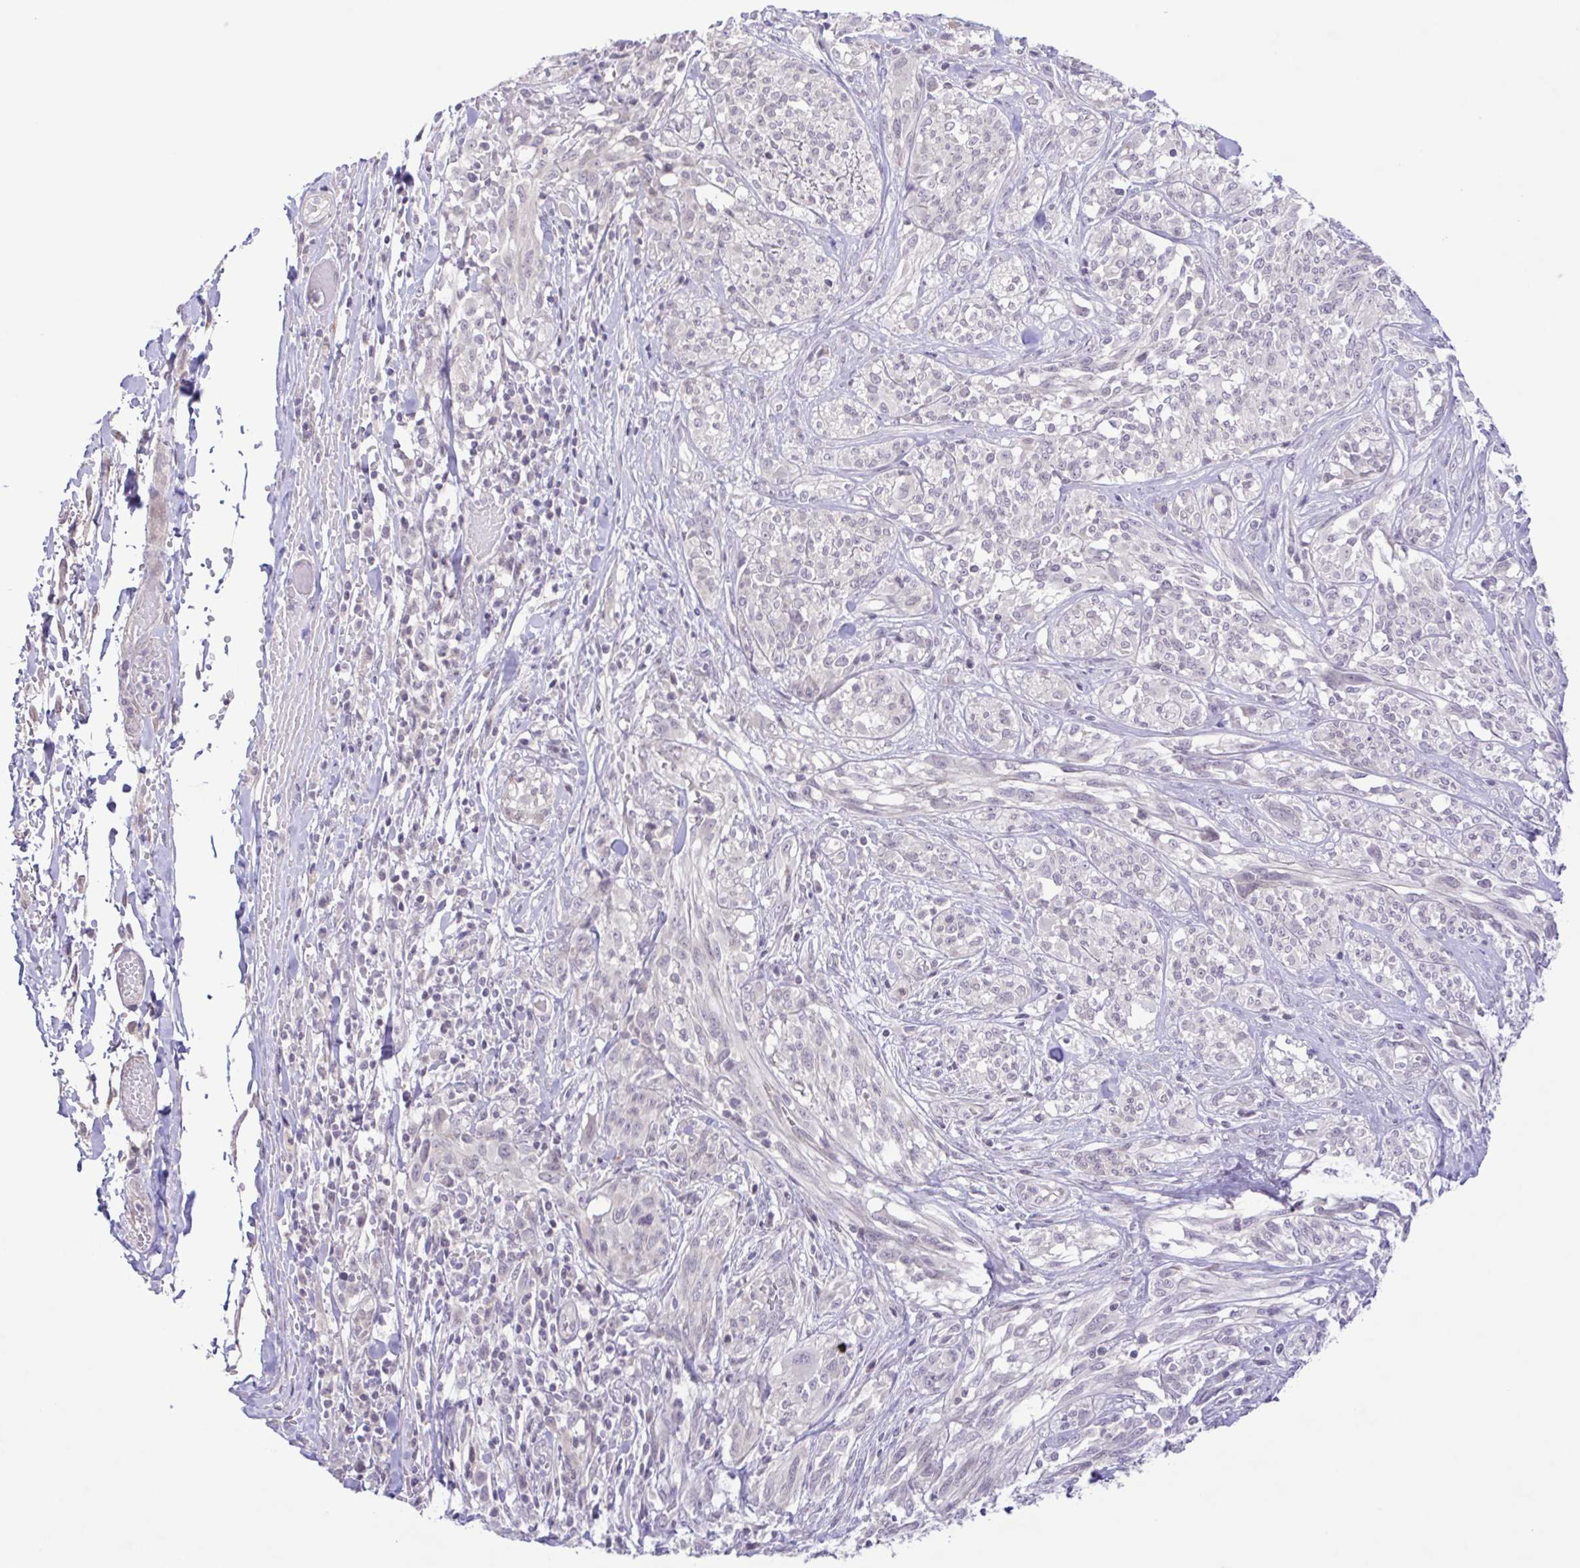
{"staining": {"intensity": "negative", "quantity": "none", "location": "none"}, "tissue": "melanoma", "cell_type": "Tumor cells", "image_type": "cancer", "snomed": [{"axis": "morphology", "description": "Malignant melanoma, NOS"}, {"axis": "topography", "description": "Skin"}], "caption": "This image is of malignant melanoma stained with immunohistochemistry to label a protein in brown with the nuclei are counter-stained blue. There is no staining in tumor cells.", "gene": "IL1RN", "patient": {"sex": "female", "age": 91}}